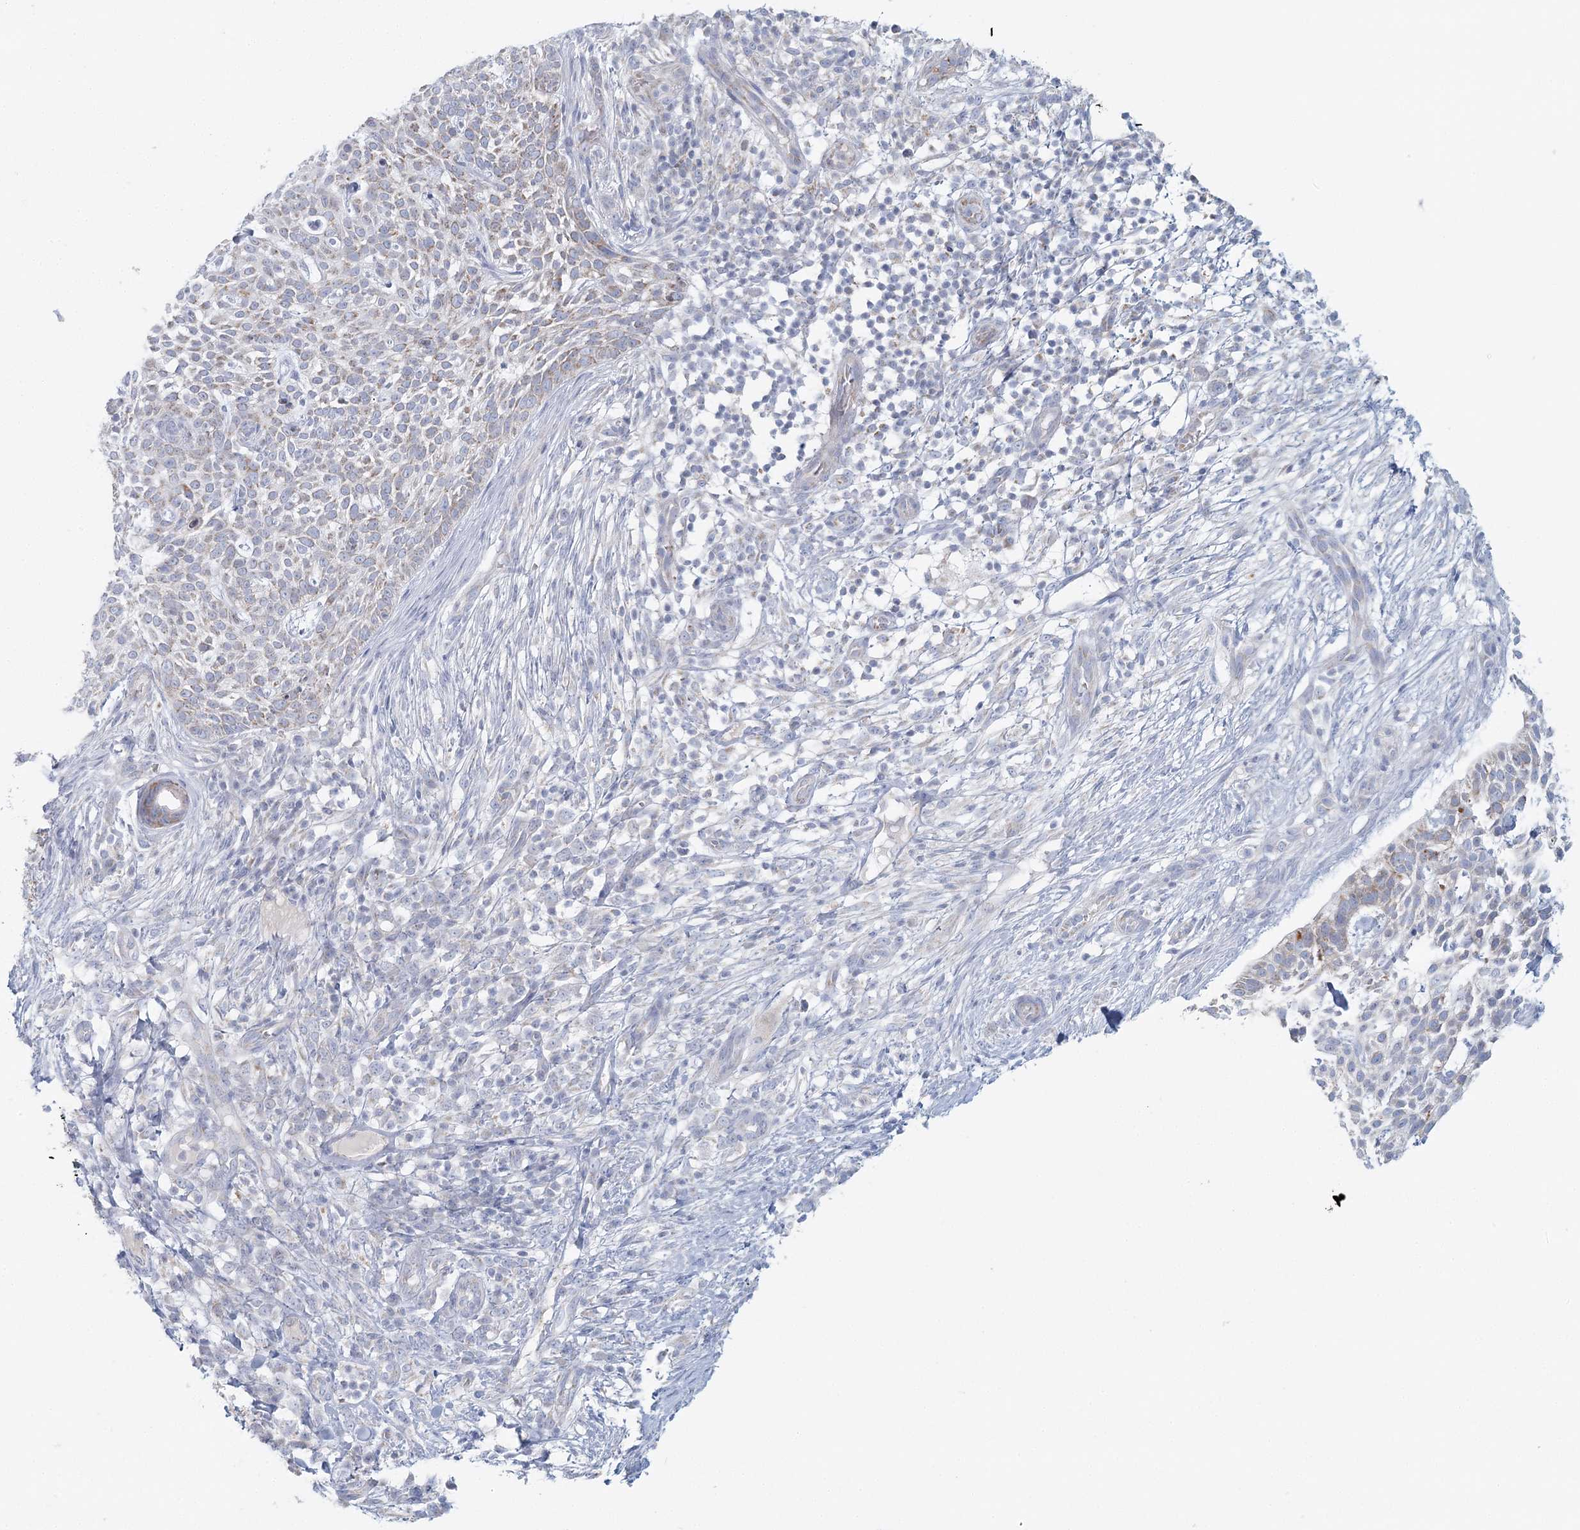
{"staining": {"intensity": "weak", "quantity": "<25%", "location": "cytoplasmic/membranous"}, "tissue": "skin cancer", "cell_type": "Tumor cells", "image_type": "cancer", "snomed": [{"axis": "morphology", "description": "Basal cell carcinoma"}, {"axis": "topography", "description": "Skin"}], "caption": "Immunohistochemical staining of skin cancer exhibits no significant expression in tumor cells.", "gene": "BPHL", "patient": {"sex": "female", "age": 64}}